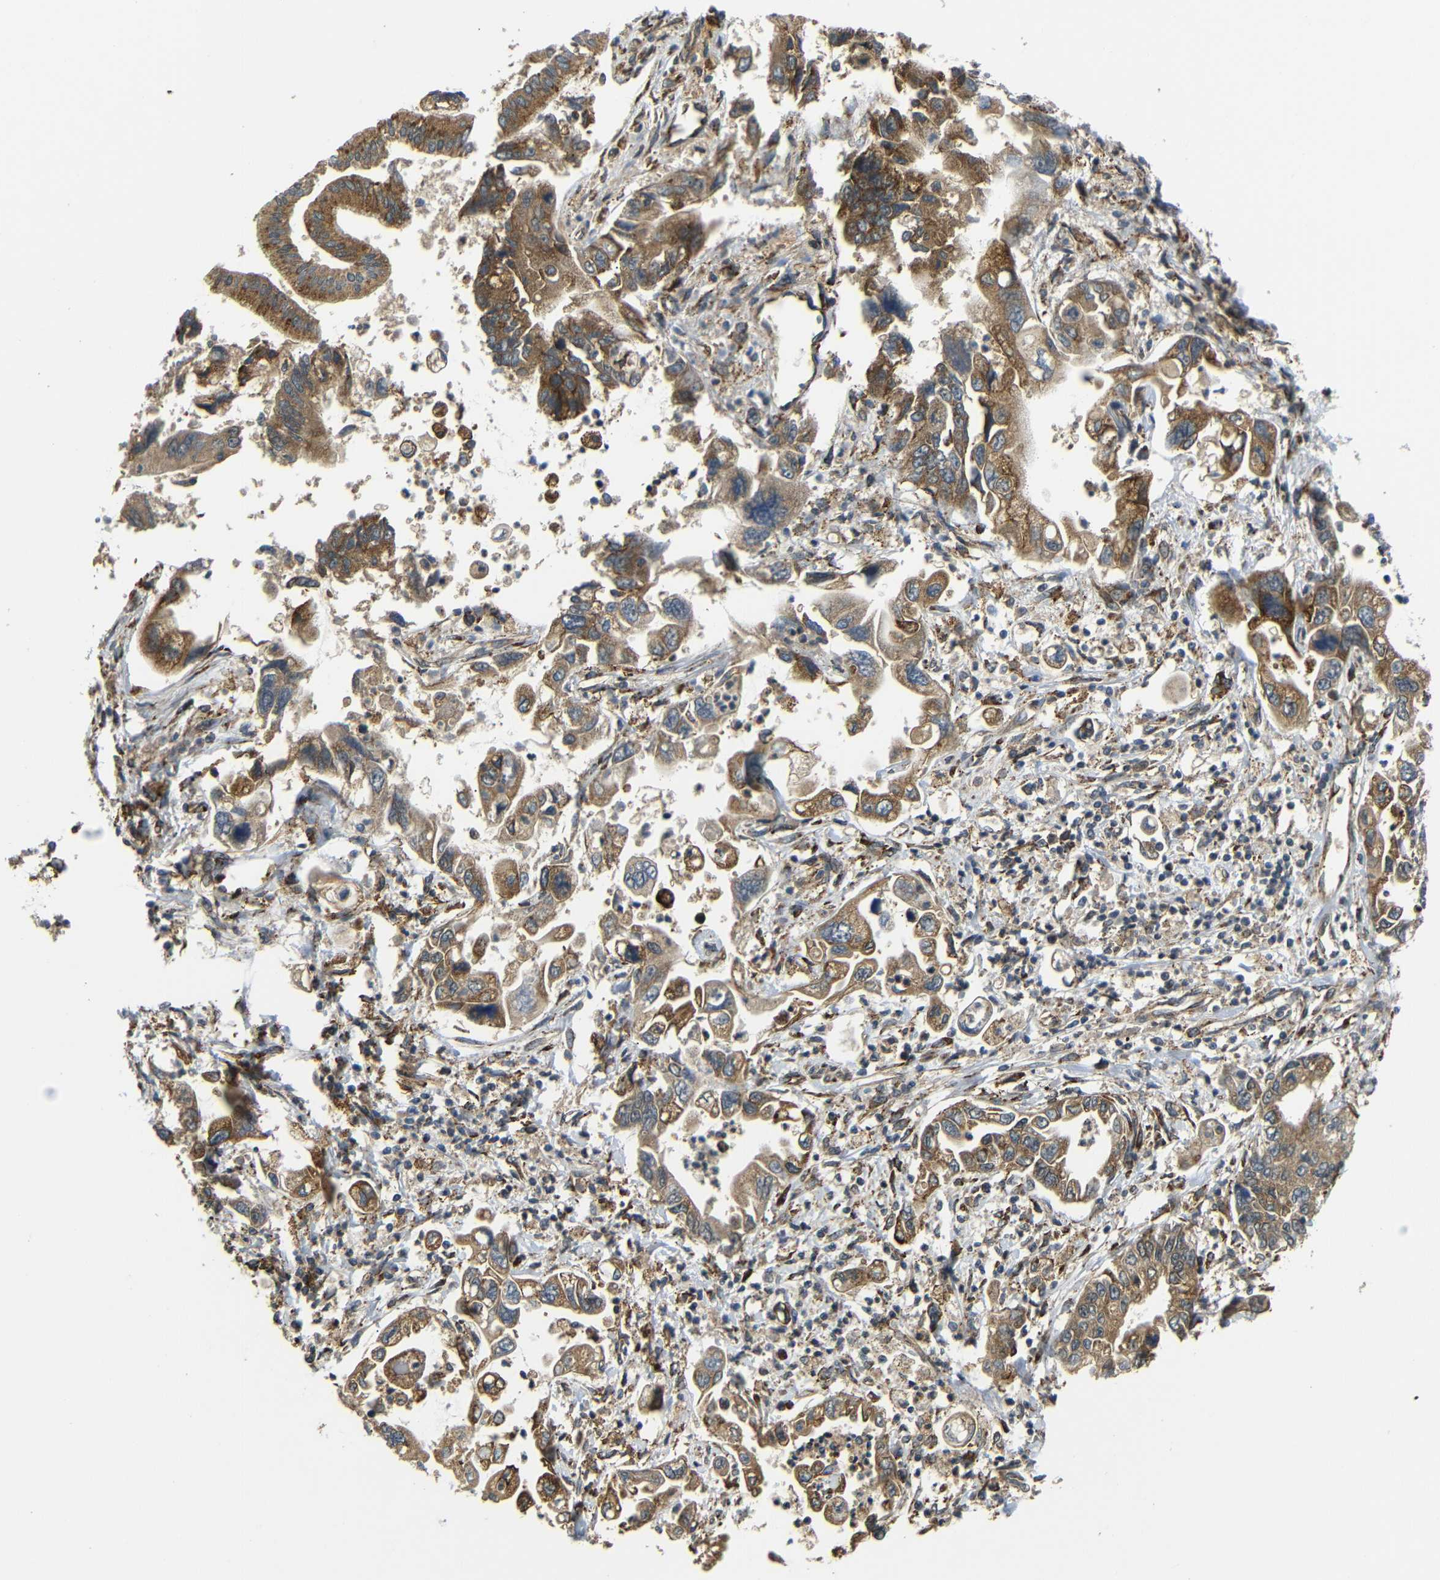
{"staining": {"intensity": "moderate", "quantity": ">75%", "location": "cytoplasmic/membranous"}, "tissue": "pancreatic cancer", "cell_type": "Tumor cells", "image_type": "cancer", "snomed": [{"axis": "morphology", "description": "Adenocarcinoma, NOS"}, {"axis": "topography", "description": "Pancreas"}], "caption": "Moderate cytoplasmic/membranous staining is appreciated in approximately >75% of tumor cells in pancreatic cancer (adenocarcinoma).", "gene": "EPHB2", "patient": {"sex": "male", "age": 56}}